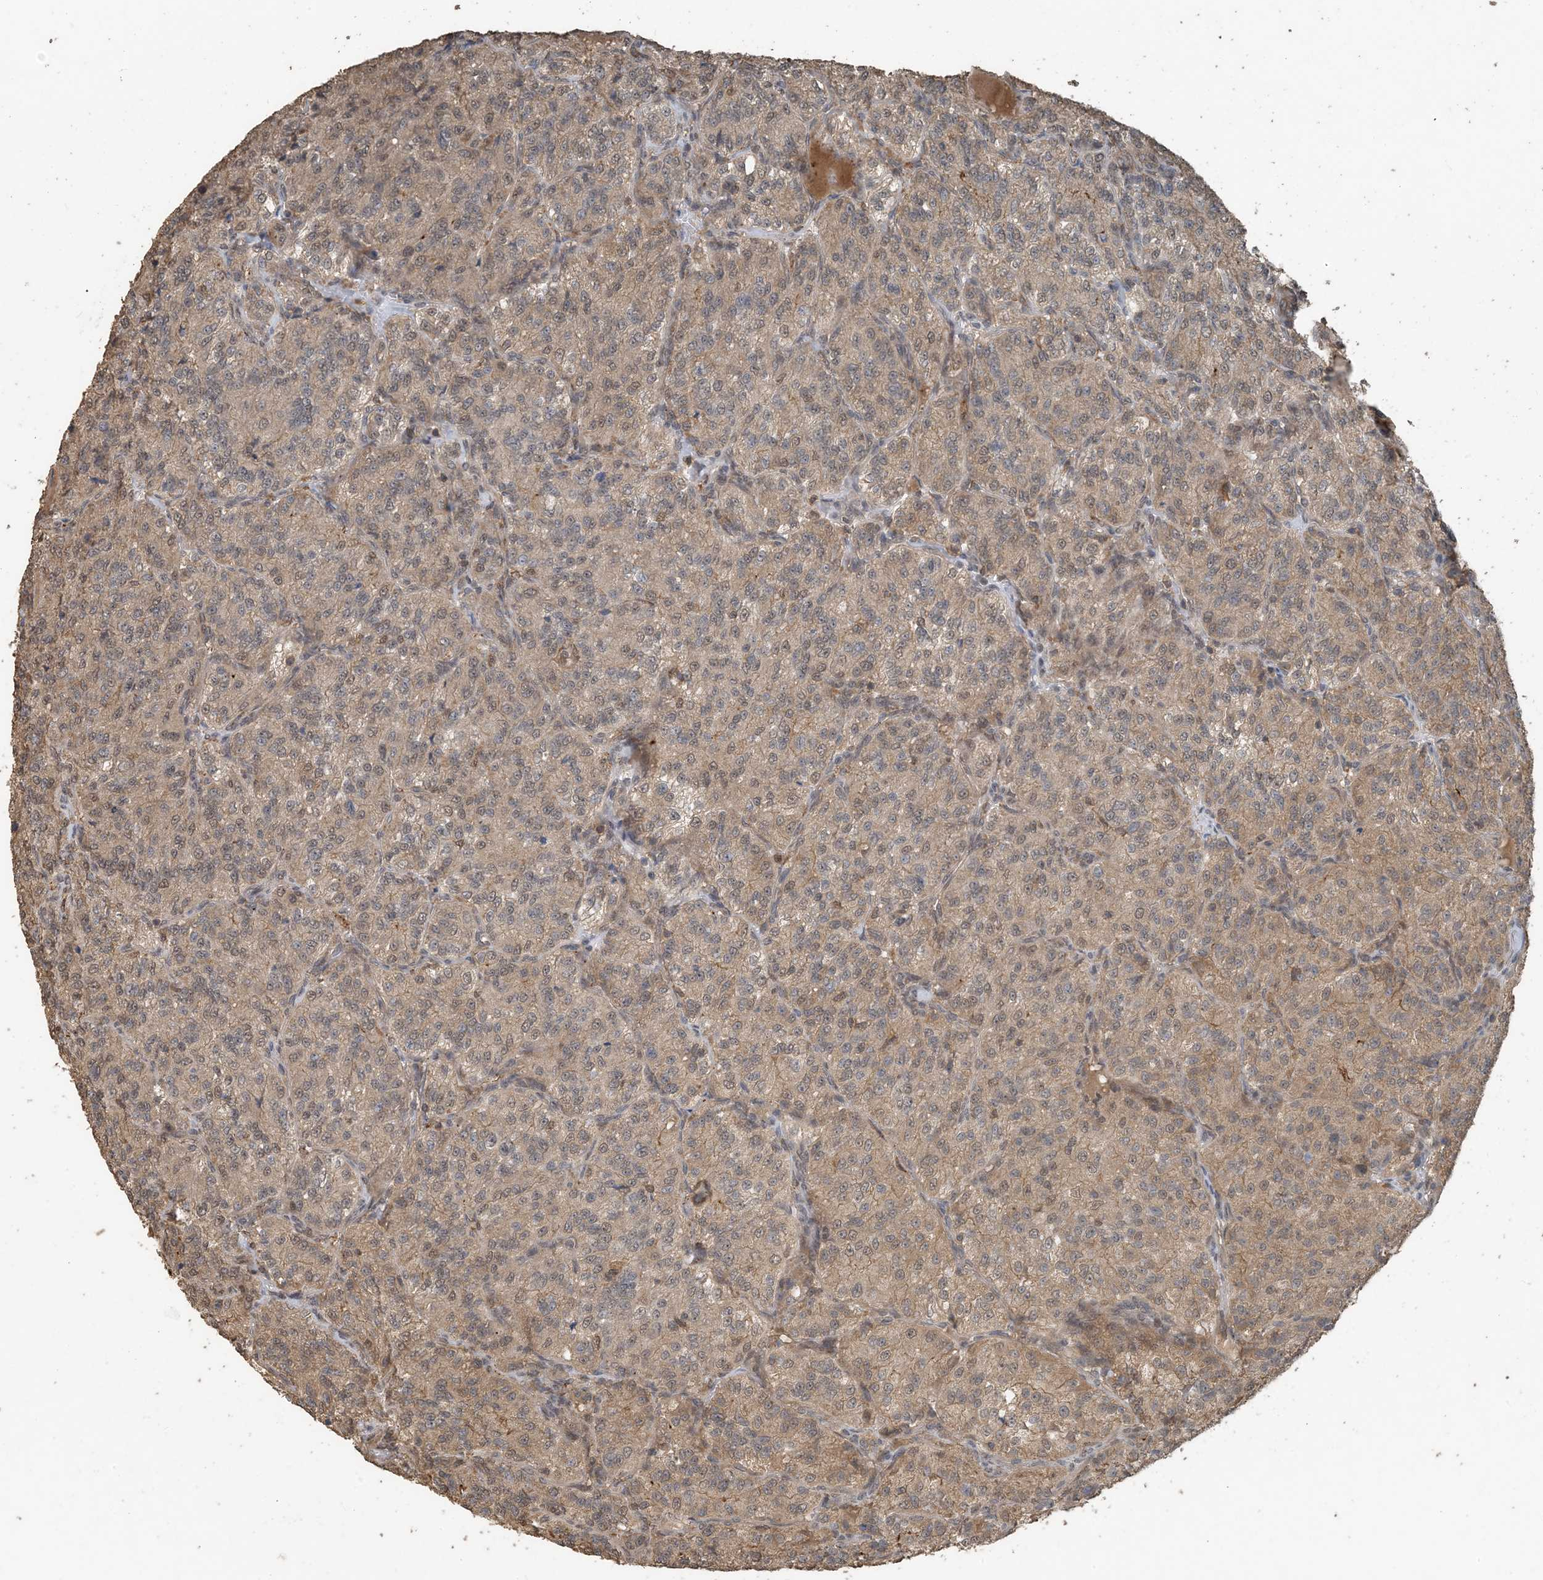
{"staining": {"intensity": "weak", "quantity": ">75%", "location": "cytoplasmic/membranous"}, "tissue": "renal cancer", "cell_type": "Tumor cells", "image_type": "cancer", "snomed": [{"axis": "morphology", "description": "Adenocarcinoma, NOS"}, {"axis": "topography", "description": "Kidney"}], "caption": "The micrograph shows immunohistochemical staining of adenocarcinoma (renal). There is weak cytoplasmic/membranous positivity is appreciated in approximately >75% of tumor cells.", "gene": "ZC3H12A", "patient": {"sex": "female", "age": 63}}